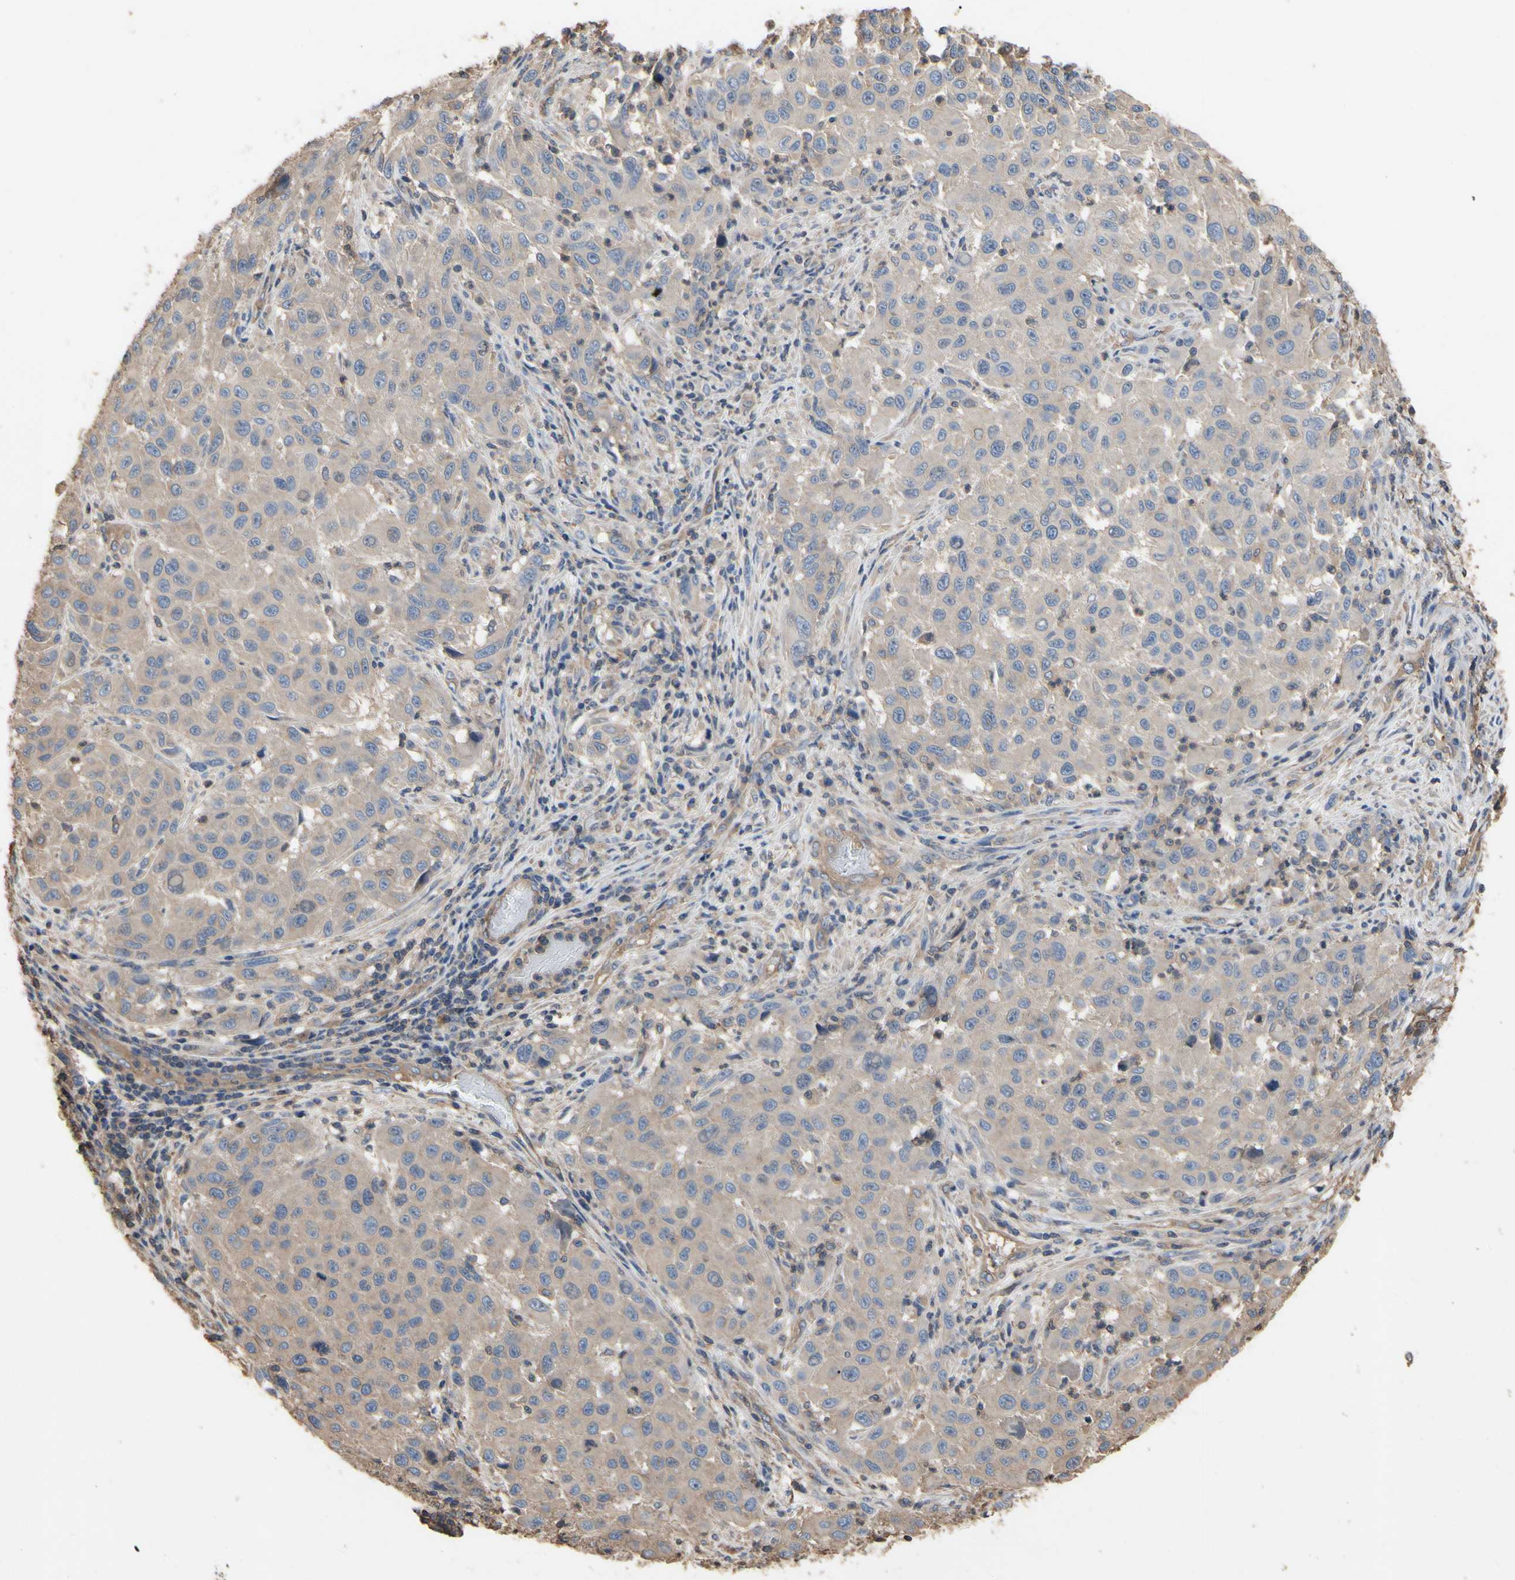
{"staining": {"intensity": "weak", "quantity": ">75%", "location": "cytoplasmic/membranous"}, "tissue": "melanoma", "cell_type": "Tumor cells", "image_type": "cancer", "snomed": [{"axis": "morphology", "description": "Malignant melanoma, Metastatic site"}, {"axis": "topography", "description": "Lymph node"}], "caption": "Brown immunohistochemical staining in malignant melanoma (metastatic site) displays weak cytoplasmic/membranous positivity in about >75% of tumor cells.", "gene": "PDZK1", "patient": {"sex": "male", "age": 61}}